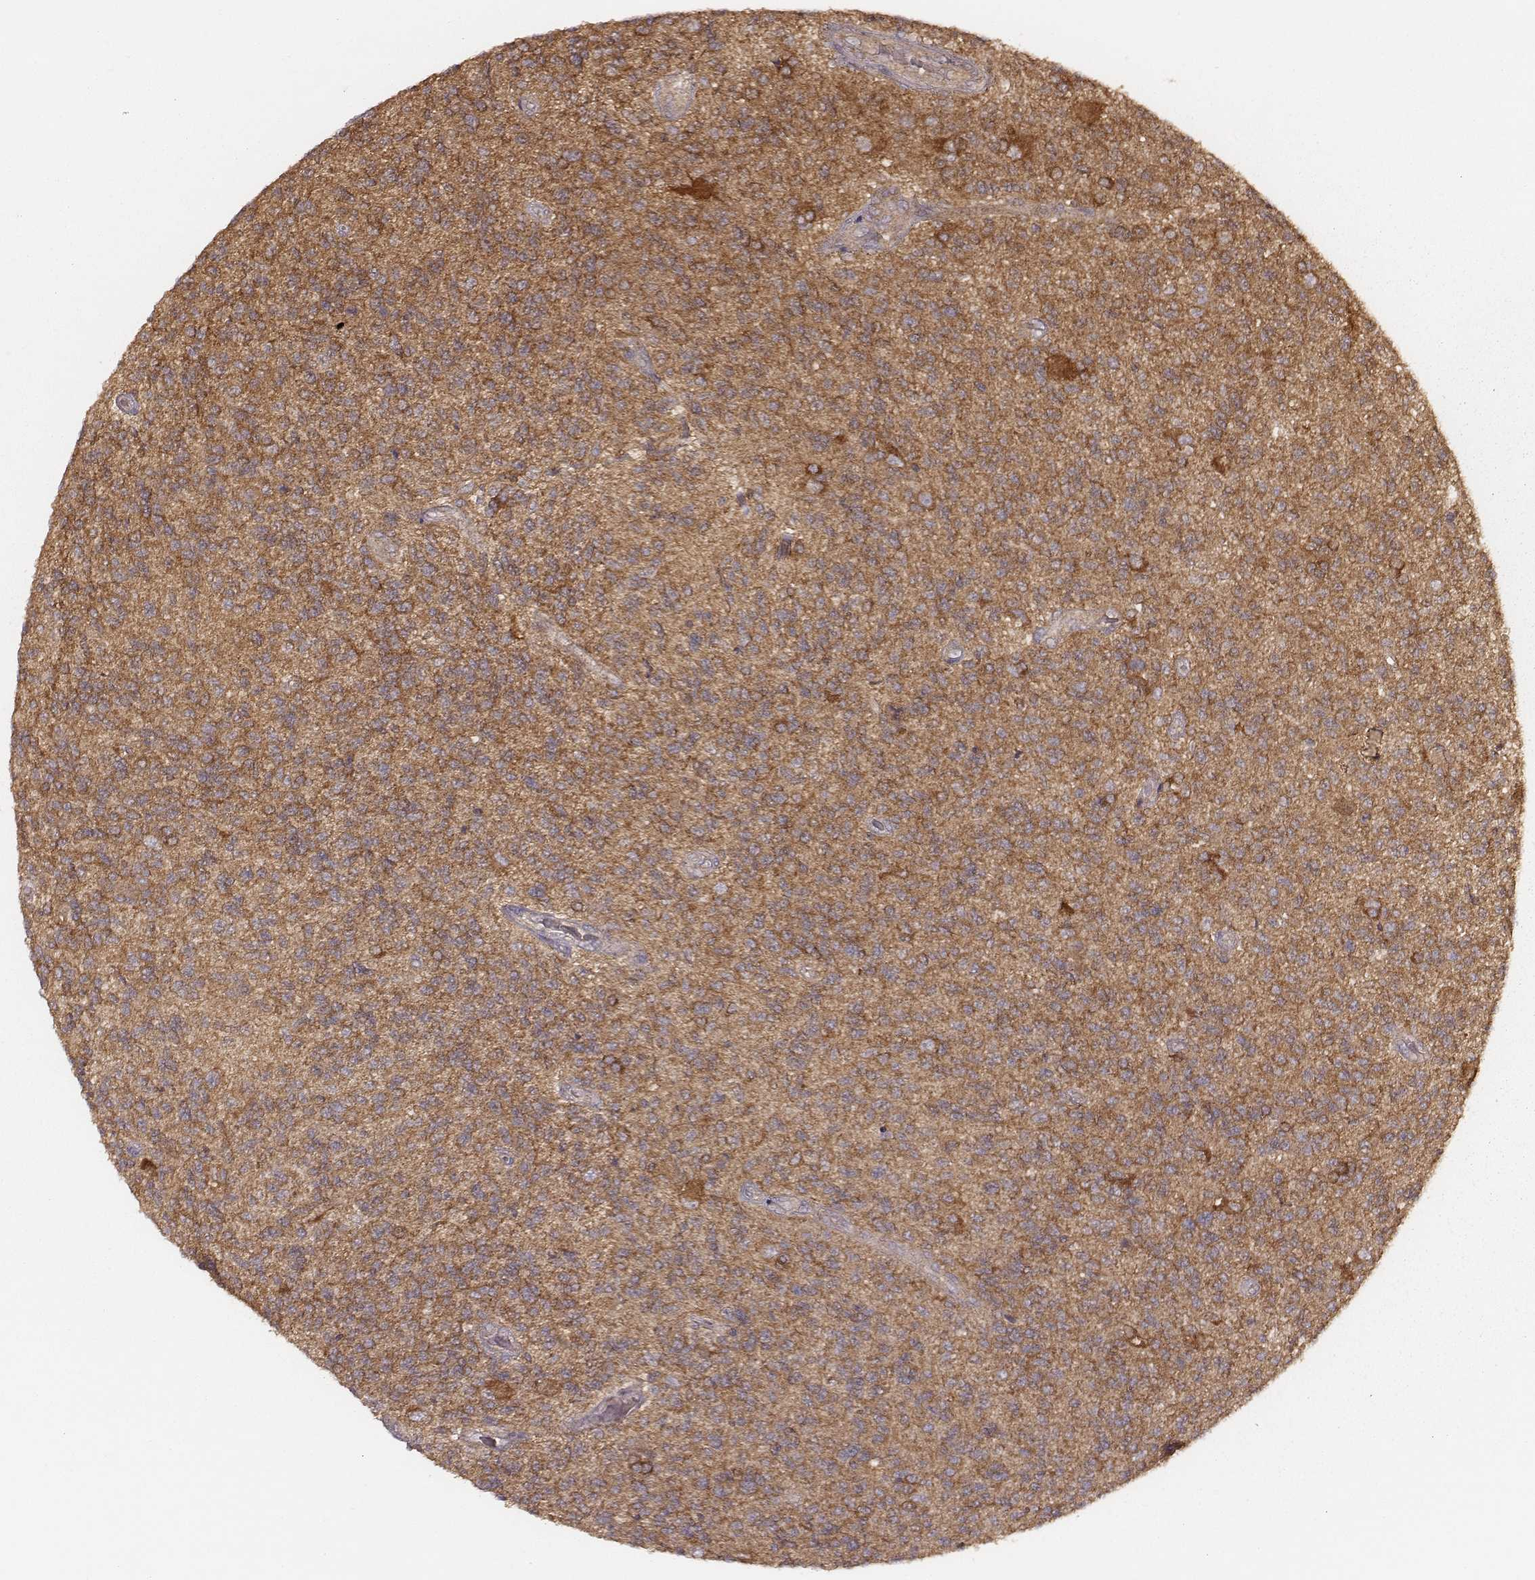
{"staining": {"intensity": "moderate", "quantity": ">75%", "location": "cytoplasmic/membranous"}, "tissue": "glioma", "cell_type": "Tumor cells", "image_type": "cancer", "snomed": [{"axis": "morphology", "description": "Glioma, malignant, High grade"}, {"axis": "topography", "description": "Brain"}], "caption": "This photomicrograph exhibits IHC staining of glioma, with medium moderate cytoplasmic/membranous expression in about >75% of tumor cells.", "gene": "CARS1", "patient": {"sex": "male", "age": 56}}